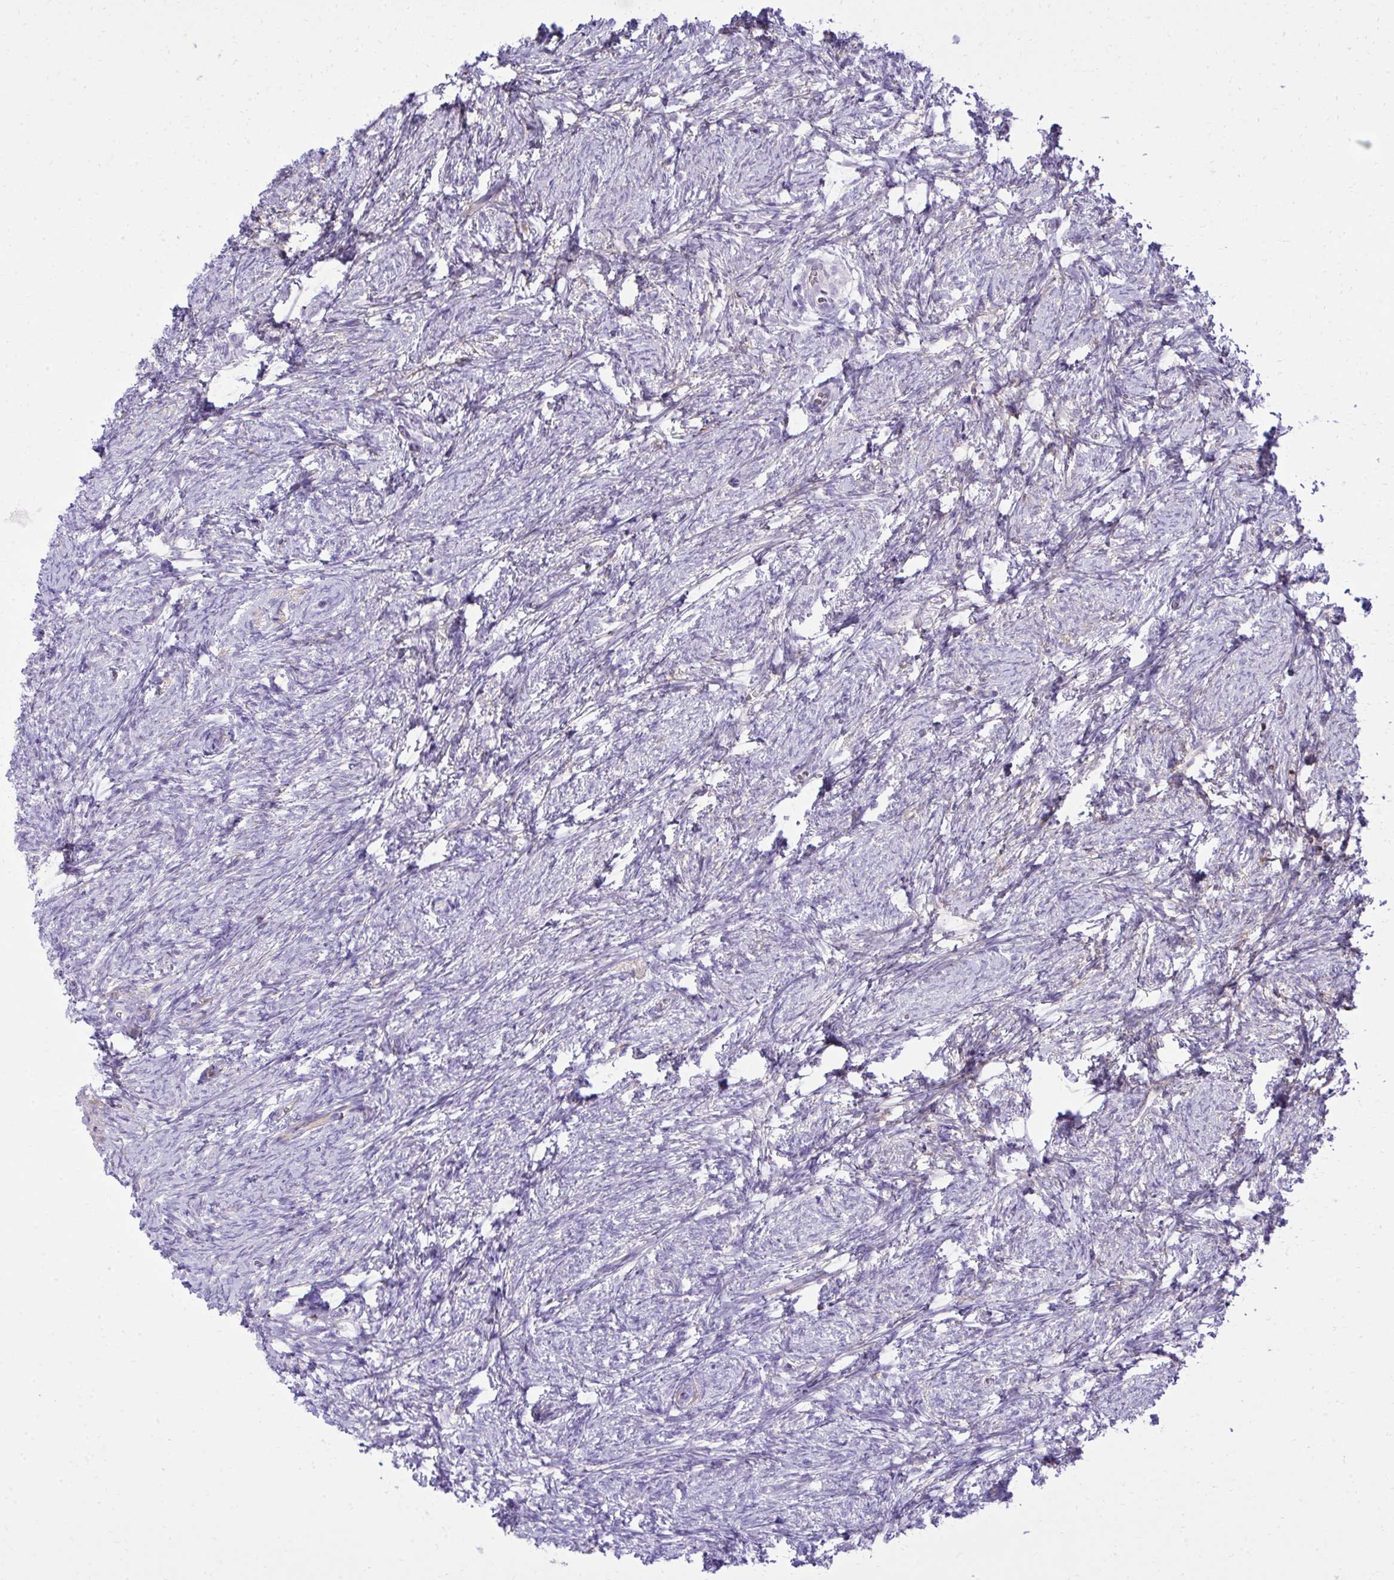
{"staining": {"intensity": "moderate", "quantity": ">75%", "location": "nuclear"}, "tissue": "ovary", "cell_type": "Follicle cells", "image_type": "normal", "snomed": [{"axis": "morphology", "description": "Normal tissue, NOS"}, {"axis": "topography", "description": "Ovary"}], "caption": "A histopathology image of human ovary stained for a protein shows moderate nuclear brown staining in follicle cells. (IHC, brightfield microscopy, high magnification).", "gene": "PITPNM3", "patient": {"sex": "female", "age": 41}}